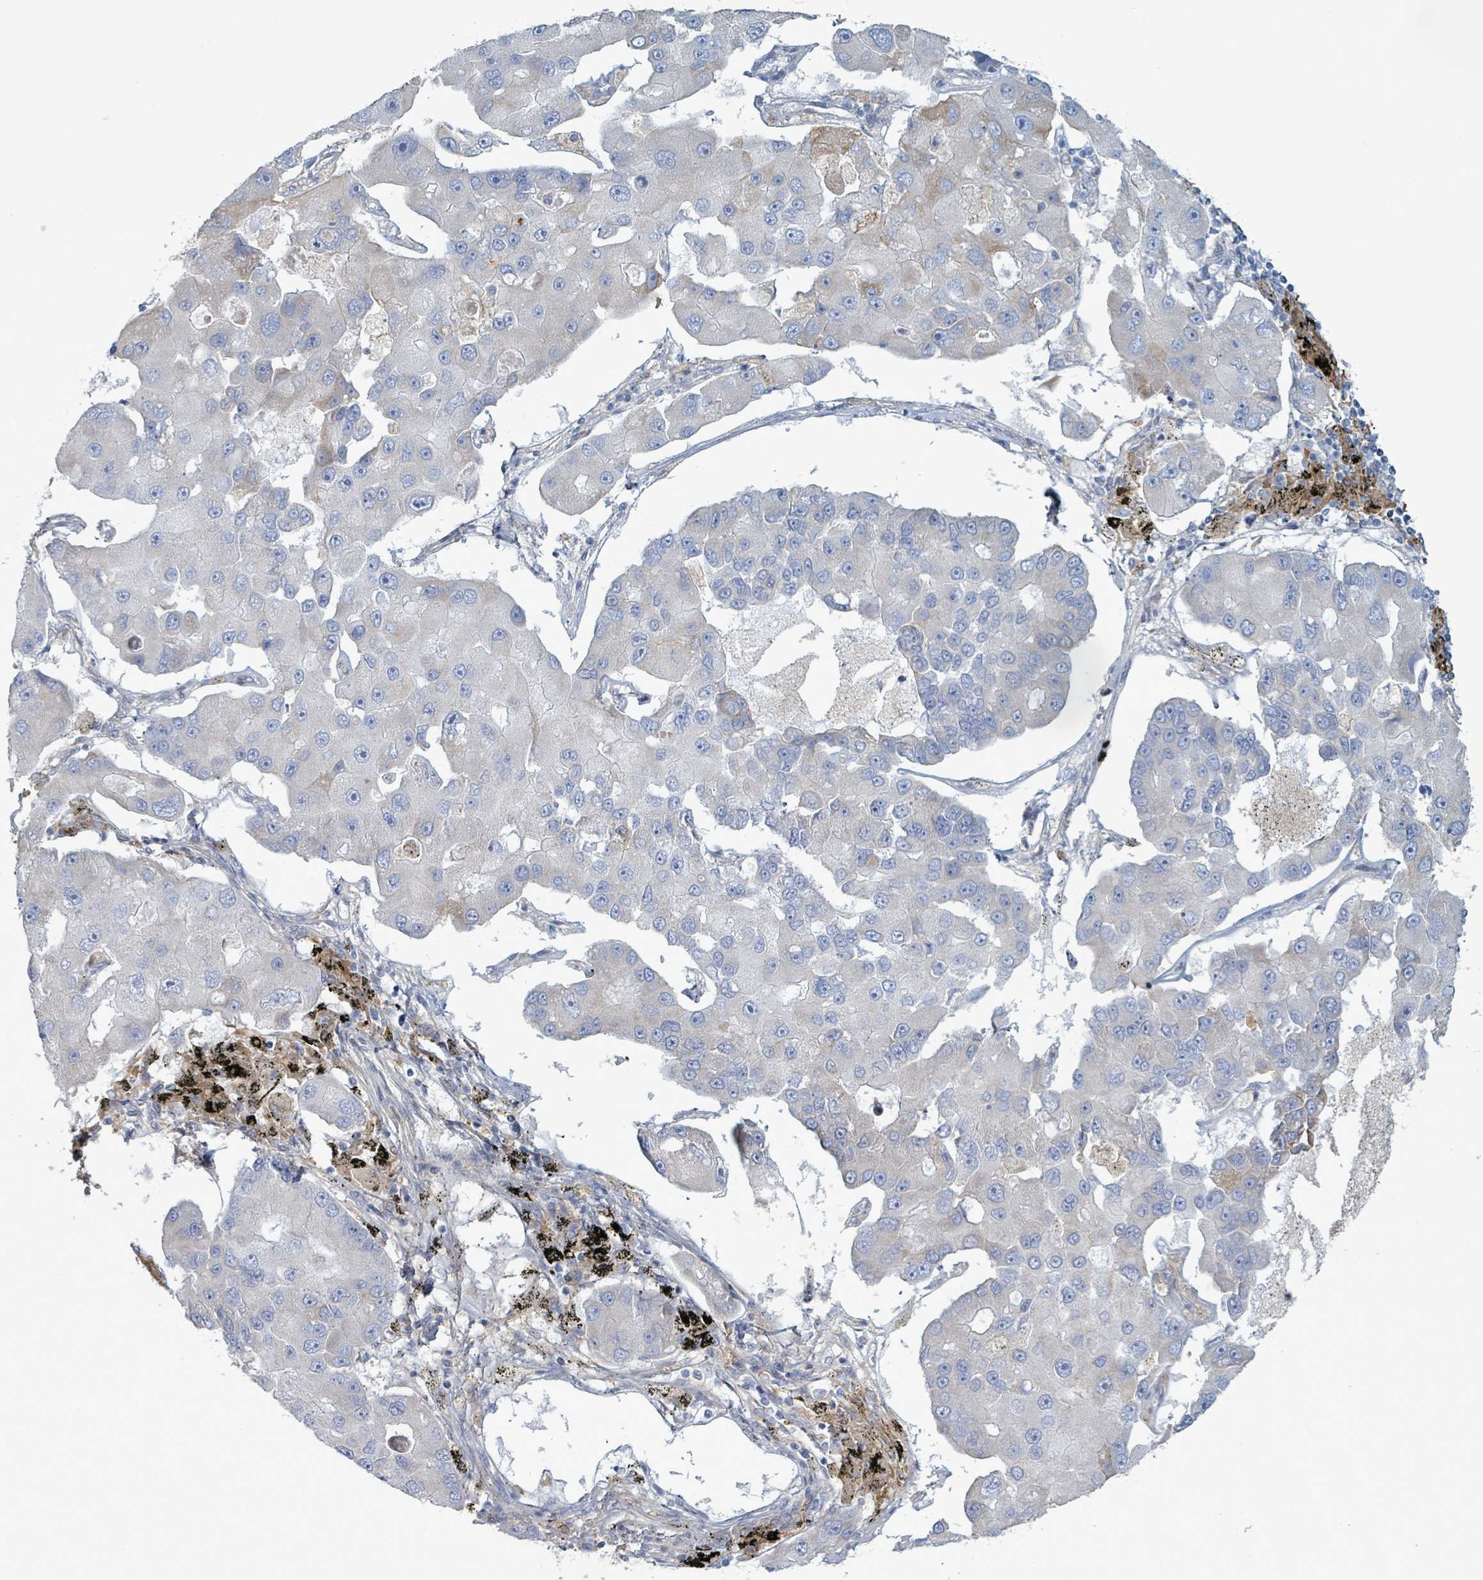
{"staining": {"intensity": "negative", "quantity": "none", "location": "none"}, "tissue": "lung cancer", "cell_type": "Tumor cells", "image_type": "cancer", "snomed": [{"axis": "morphology", "description": "Adenocarcinoma, NOS"}, {"axis": "topography", "description": "Lung"}], "caption": "Tumor cells show no significant protein expression in lung adenocarcinoma.", "gene": "COL13A1", "patient": {"sex": "female", "age": 54}}